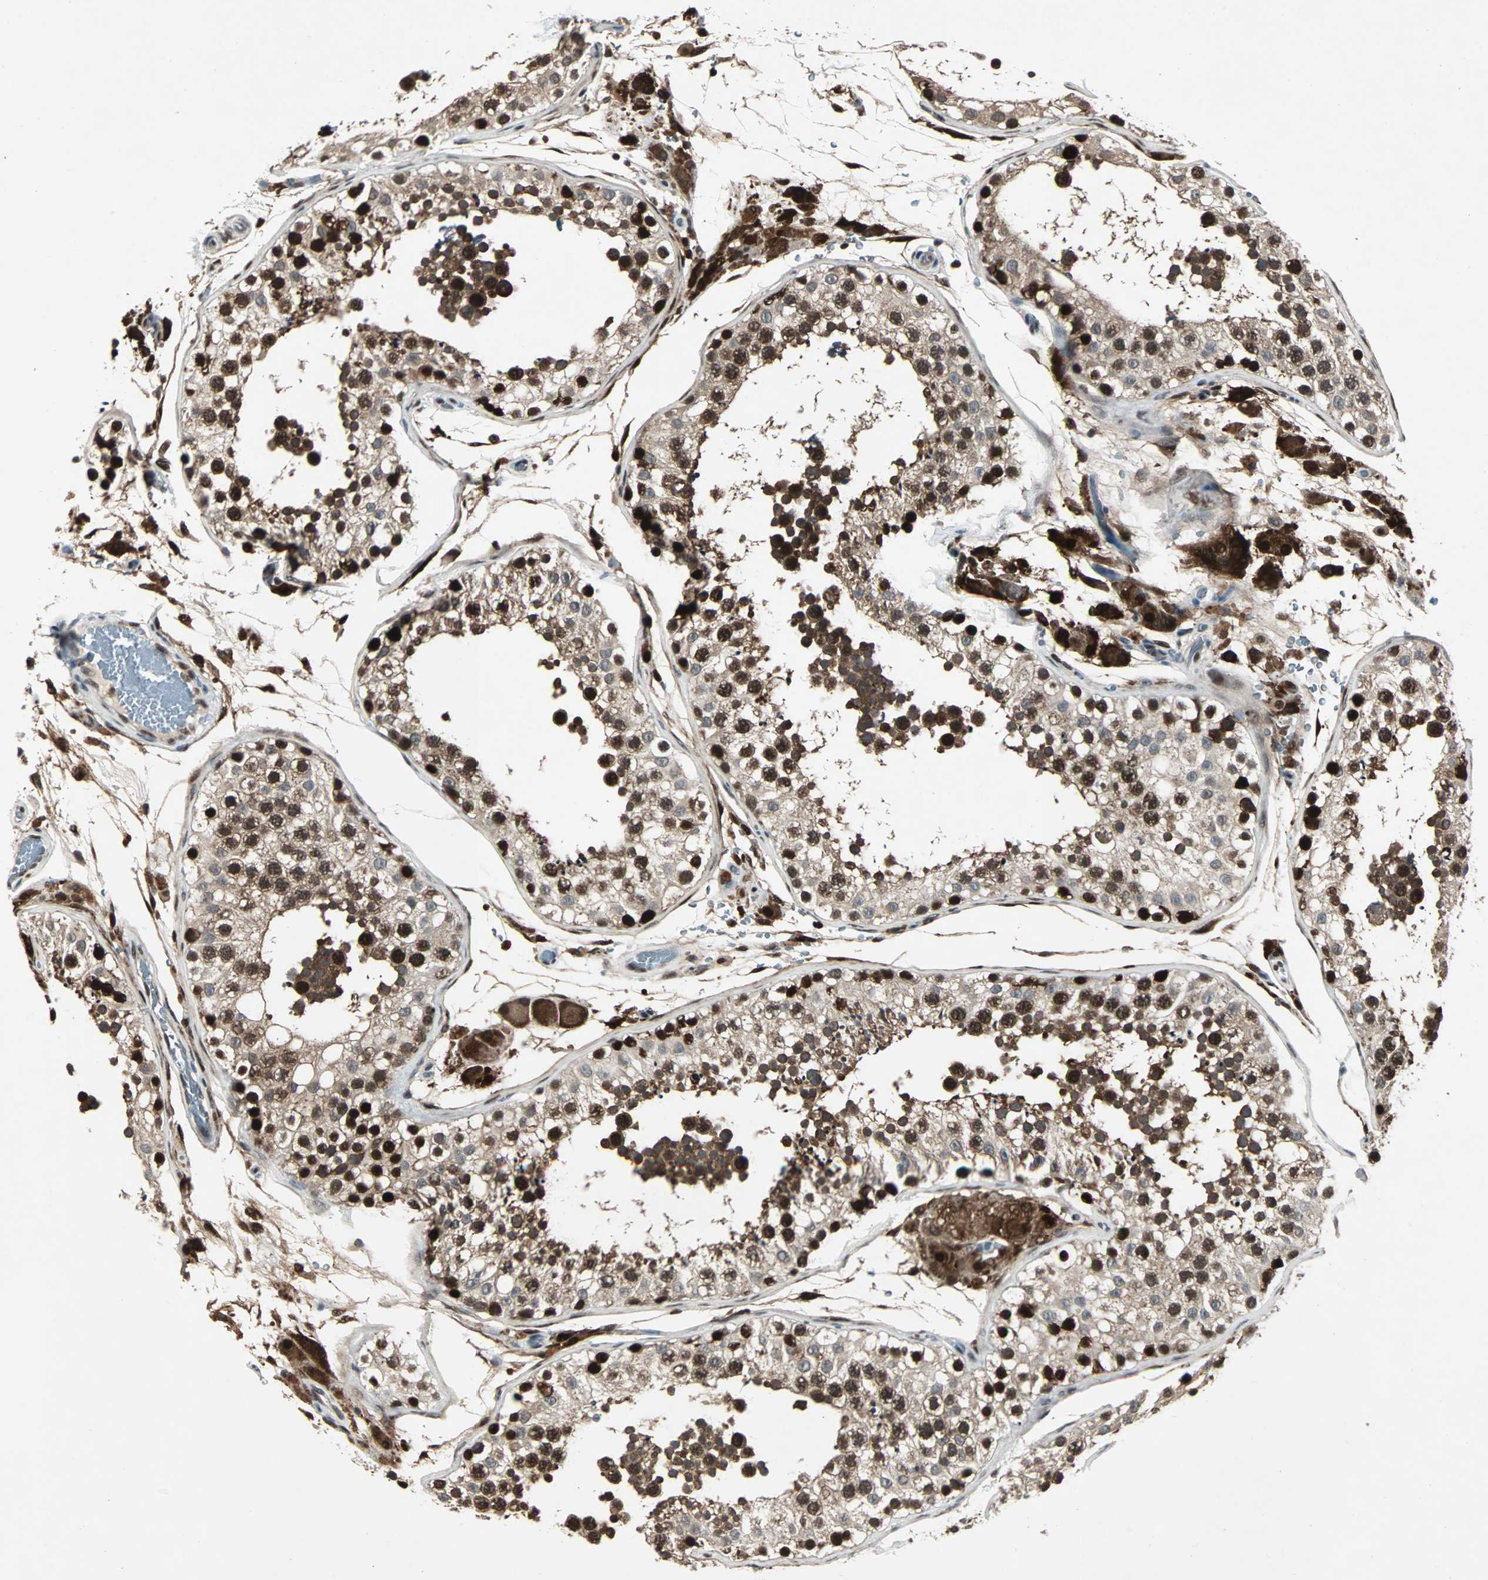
{"staining": {"intensity": "strong", "quantity": ">75%", "location": "cytoplasmic/membranous,nuclear"}, "tissue": "testis", "cell_type": "Cells in seminiferous ducts", "image_type": "normal", "snomed": [{"axis": "morphology", "description": "Normal tissue, NOS"}, {"axis": "topography", "description": "Testis"}], "caption": "Protein expression analysis of normal testis displays strong cytoplasmic/membranous,nuclear expression in approximately >75% of cells in seminiferous ducts.", "gene": "ACLY", "patient": {"sex": "male", "age": 26}}